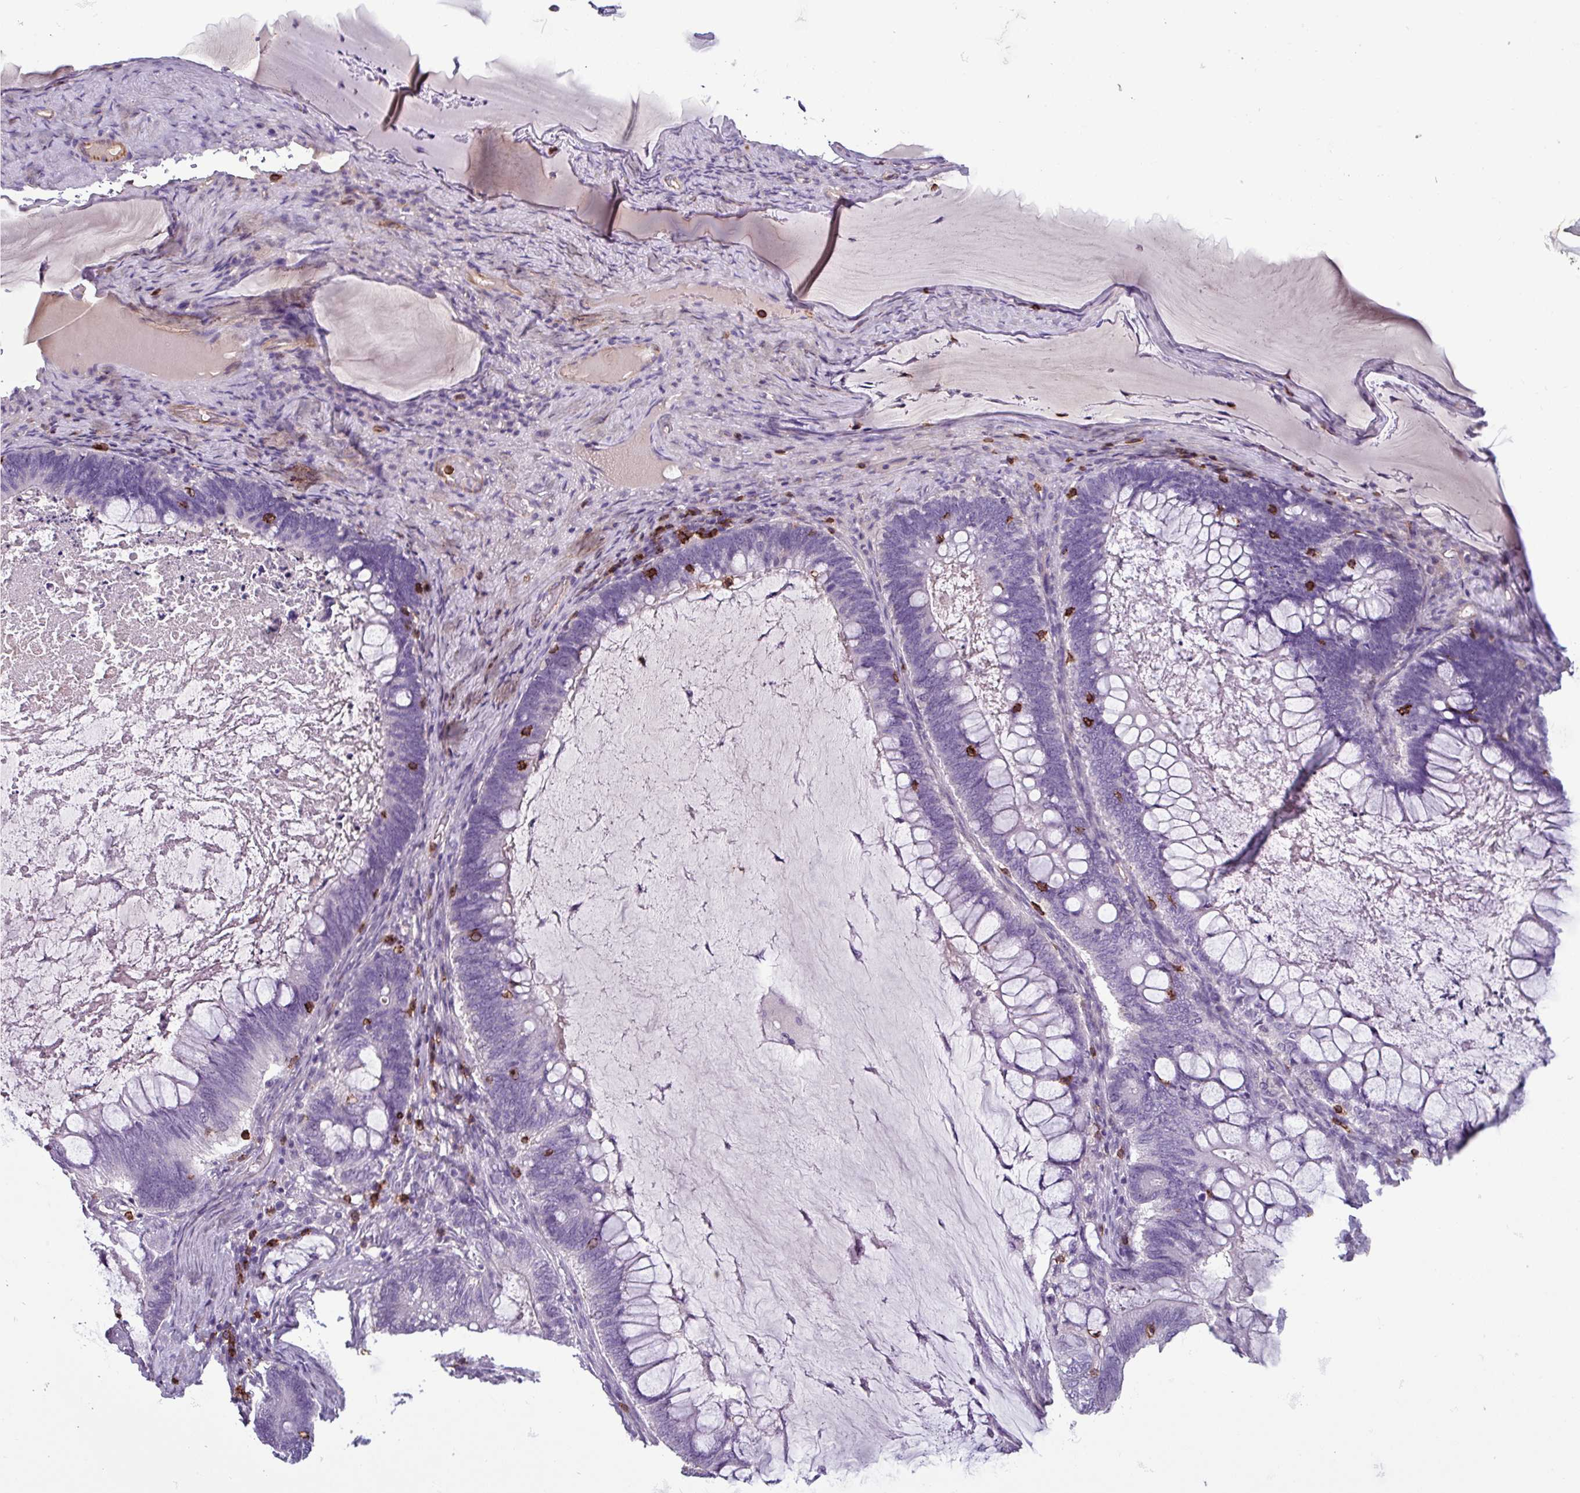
{"staining": {"intensity": "negative", "quantity": "none", "location": "none"}, "tissue": "ovarian cancer", "cell_type": "Tumor cells", "image_type": "cancer", "snomed": [{"axis": "morphology", "description": "Cystadenocarcinoma, mucinous, NOS"}, {"axis": "topography", "description": "Ovary"}], "caption": "The image displays no significant staining in tumor cells of ovarian mucinous cystadenocarcinoma.", "gene": "CD8A", "patient": {"sex": "female", "age": 61}}